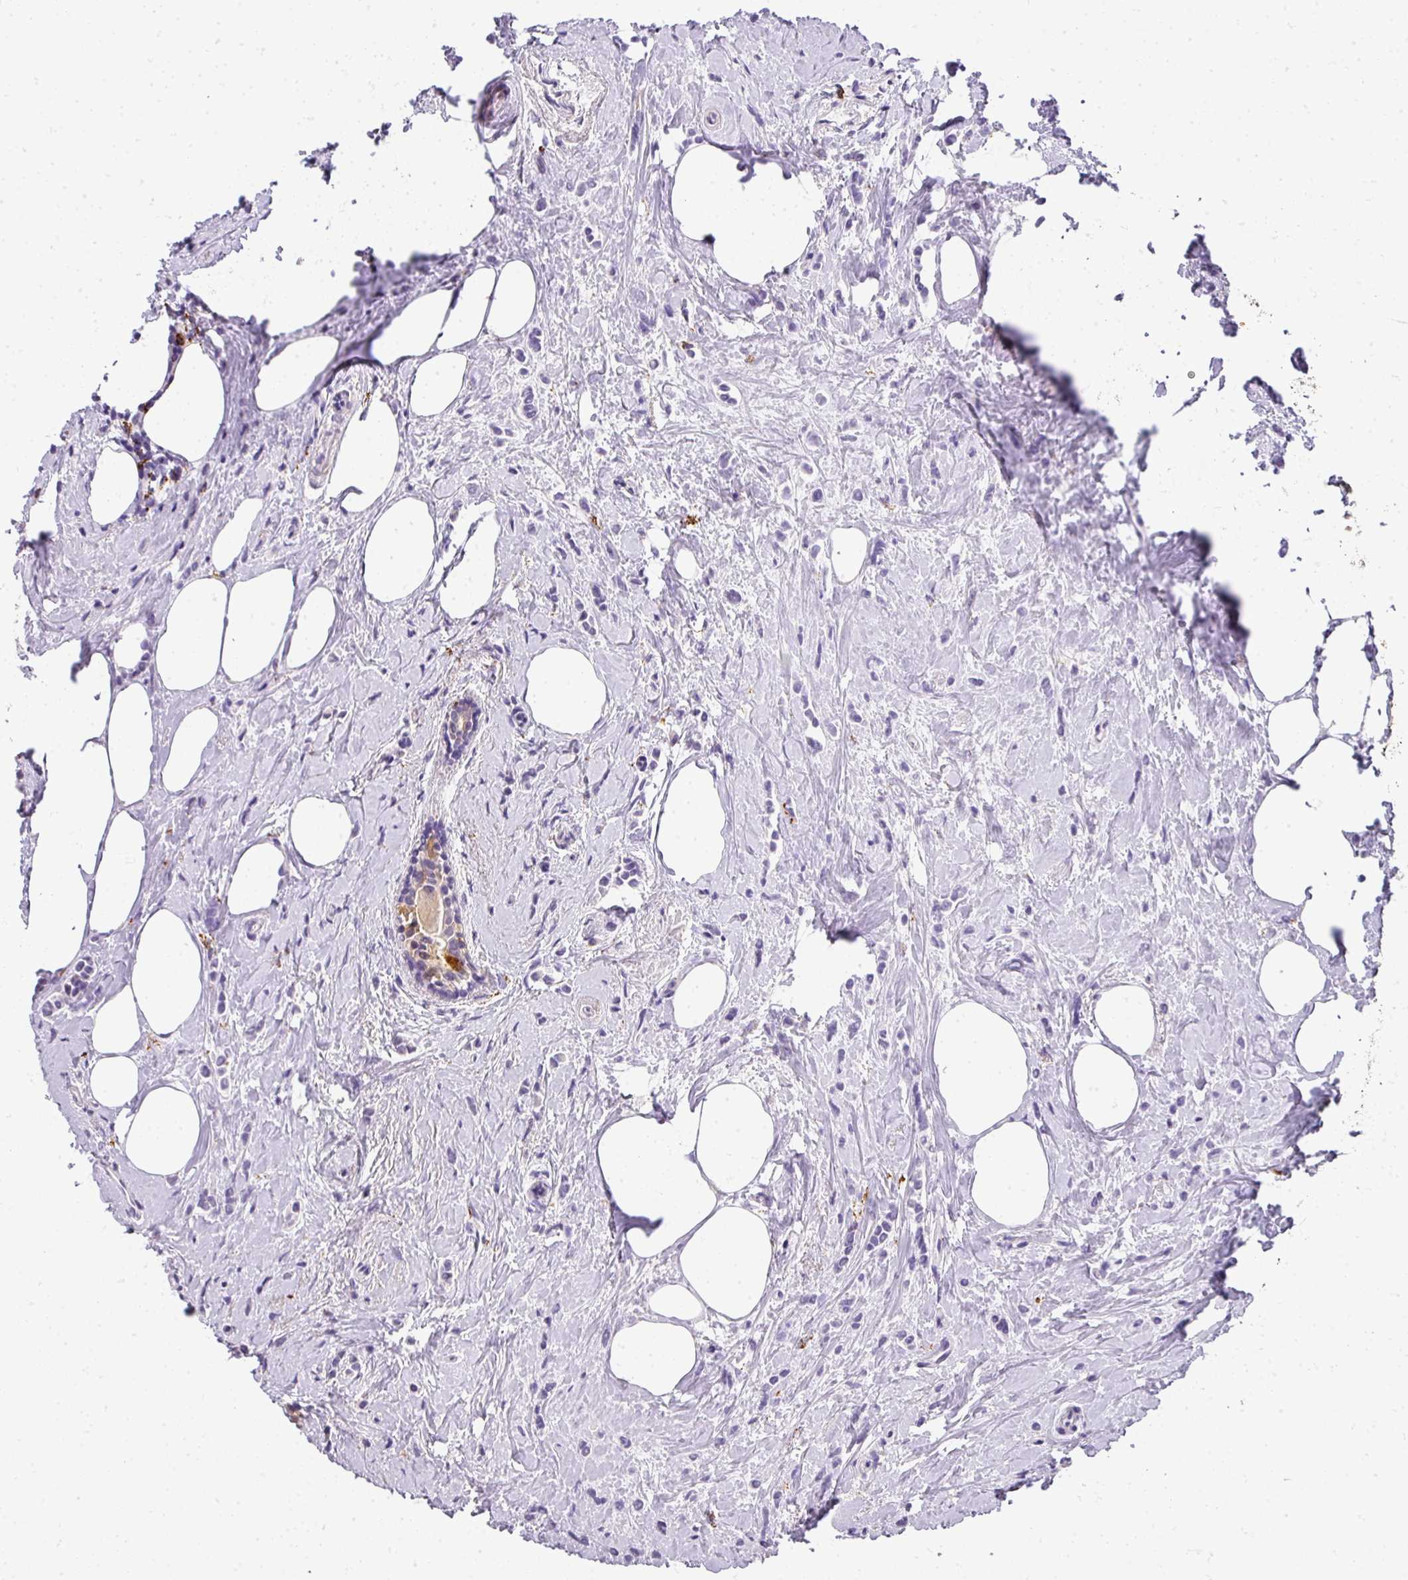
{"staining": {"intensity": "negative", "quantity": "none", "location": "none"}, "tissue": "breast cancer", "cell_type": "Tumor cells", "image_type": "cancer", "snomed": [{"axis": "morphology", "description": "Lobular carcinoma"}, {"axis": "topography", "description": "Breast"}], "caption": "The immunohistochemistry (IHC) histopathology image has no significant expression in tumor cells of breast lobular carcinoma tissue. Nuclei are stained in blue.", "gene": "MMACHC", "patient": {"sex": "female", "age": 84}}